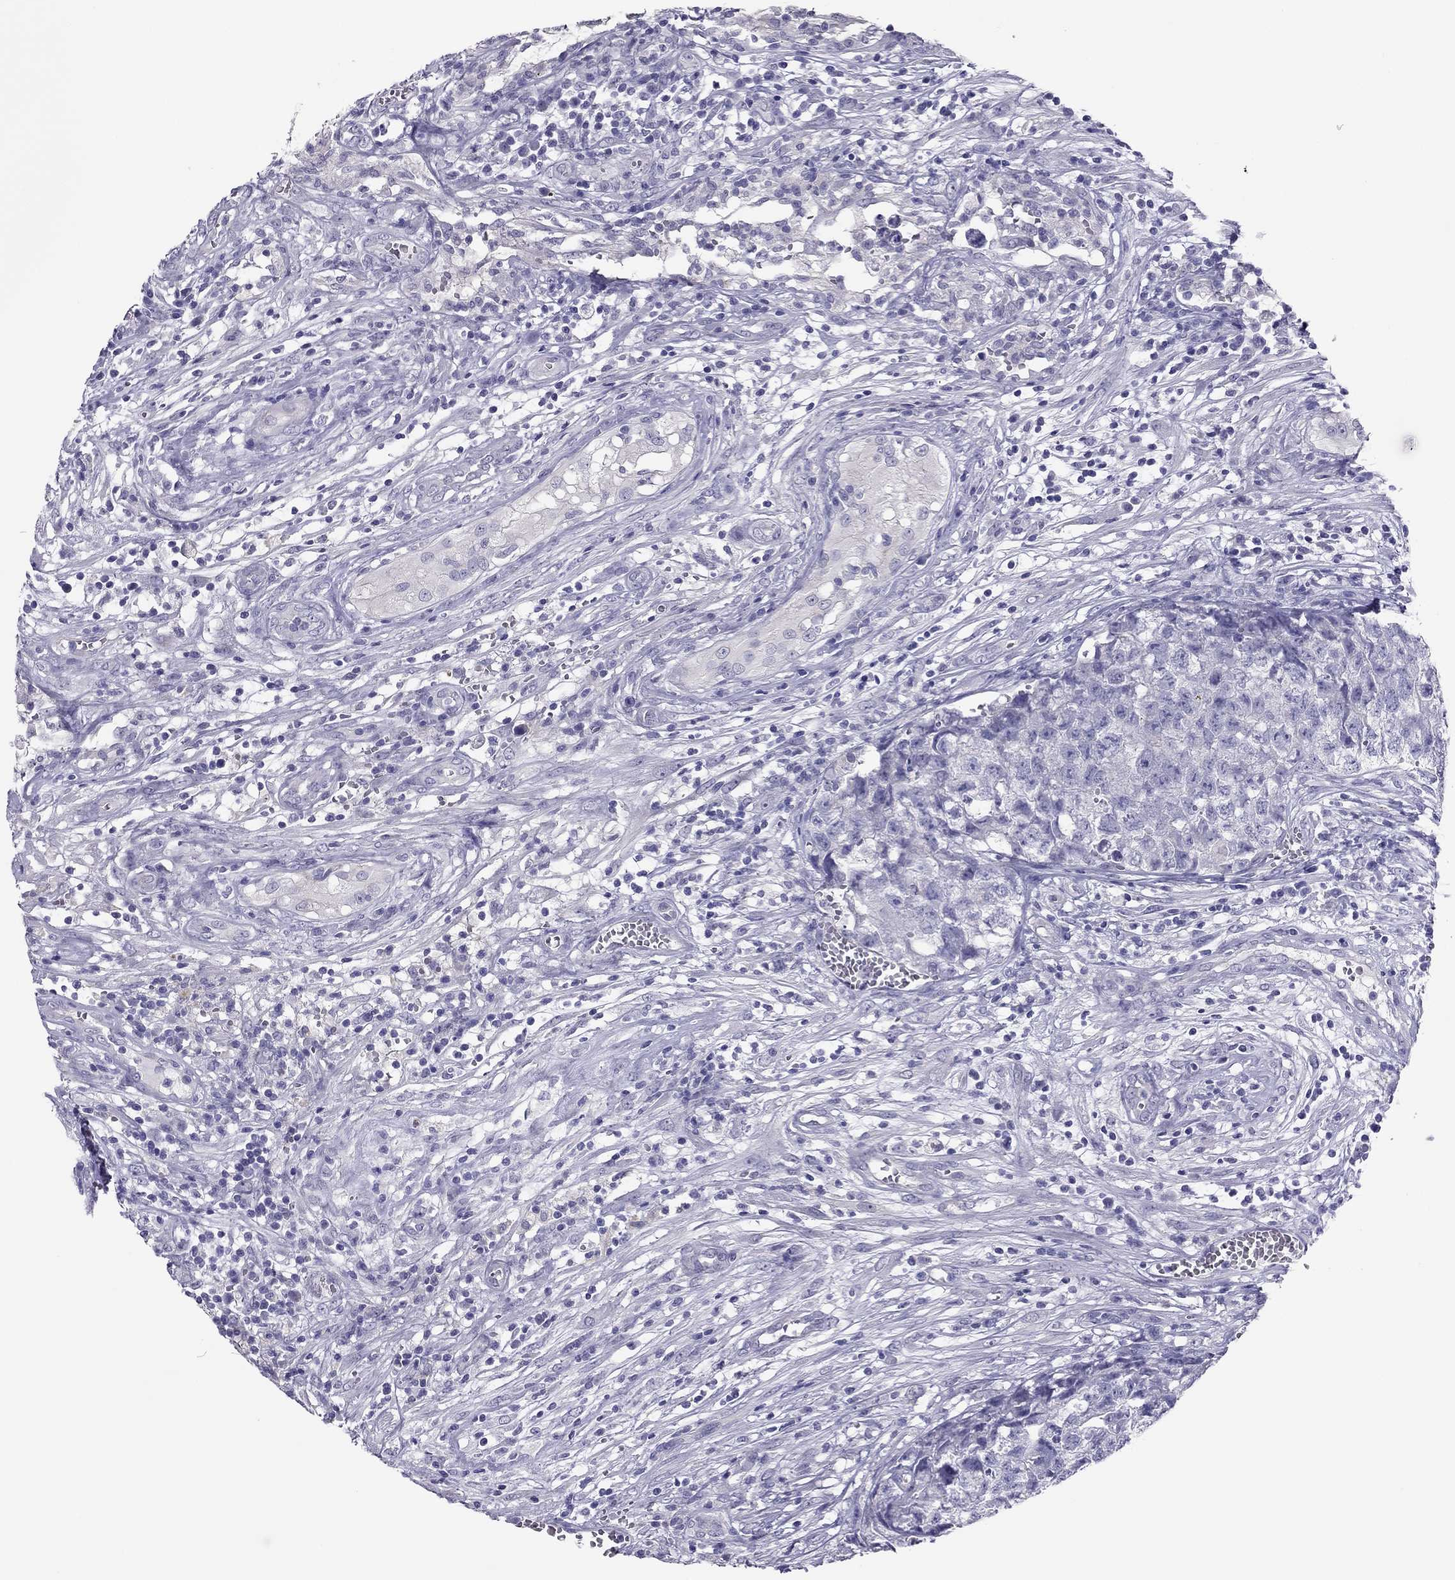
{"staining": {"intensity": "negative", "quantity": "none", "location": "none"}, "tissue": "testis cancer", "cell_type": "Tumor cells", "image_type": "cancer", "snomed": [{"axis": "morphology", "description": "Seminoma, NOS"}, {"axis": "morphology", "description": "Carcinoma, Embryonal, NOS"}, {"axis": "topography", "description": "Testis"}], "caption": "DAB (3,3'-diaminobenzidine) immunohistochemical staining of testis cancer (seminoma) exhibits no significant staining in tumor cells.", "gene": "PDE6A", "patient": {"sex": "male", "age": 22}}